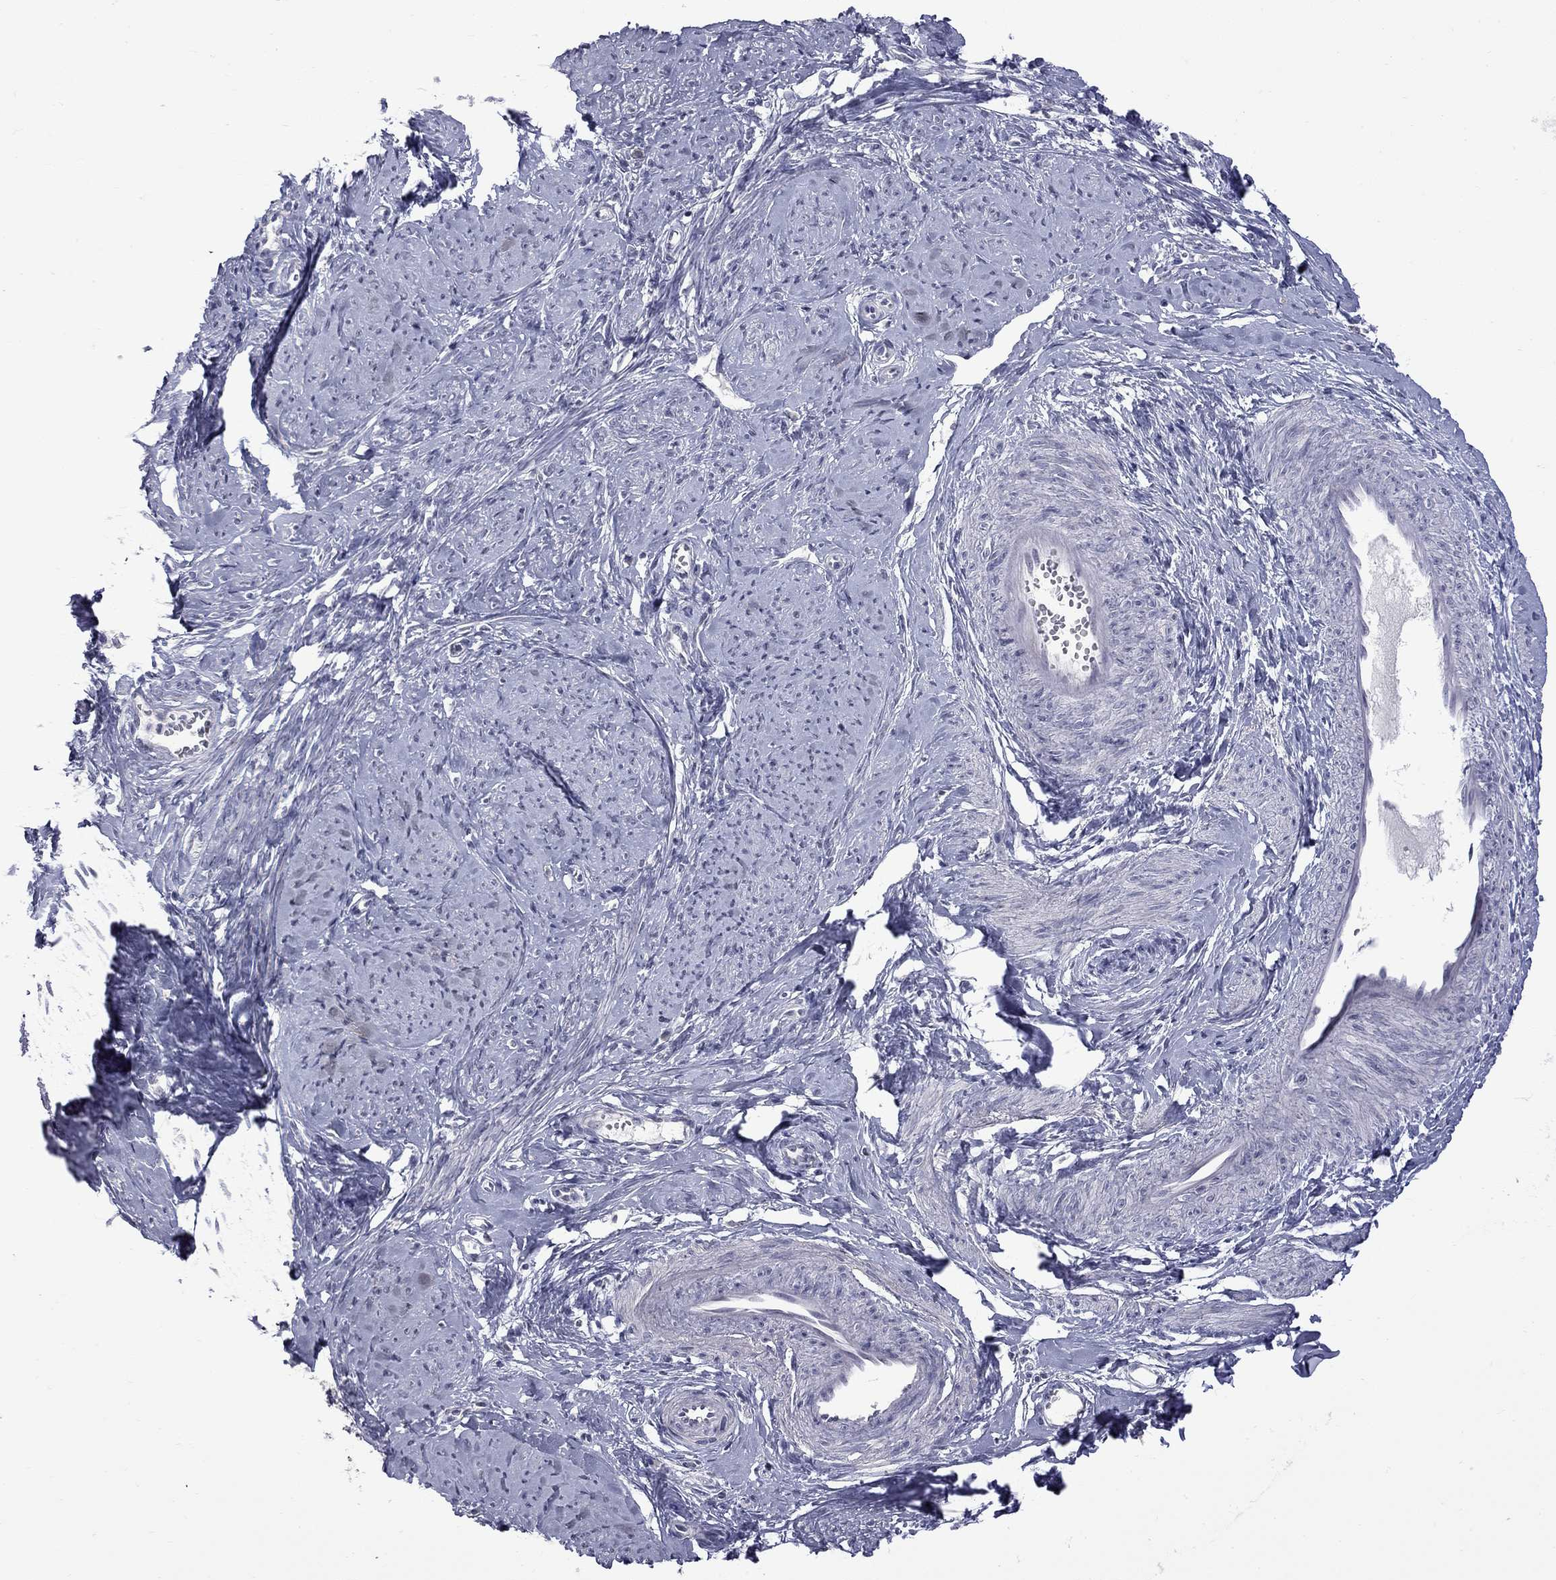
{"staining": {"intensity": "negative", "quantity": "none", "location": "none"}, "tissue": "smooth muscle", "cell_type": "Smooth muscle cells", "image_type": "normal", "snomed": [{"axis": "morphology", "description": "Normal tissue, NOS"}, {"axis": "topography", "description": "Smooth muscle"}], "caption": "High magnification brightfield microscopy of unremarkable smooth muscle stained with DAB (3,3'-diaminobenzidine) (brown) and counterstained with hematoxylin (blue): smooth muscle cells show no significant staining.", "gene": "GSG1L", "patient": {"sex": "female", "age": 48}}